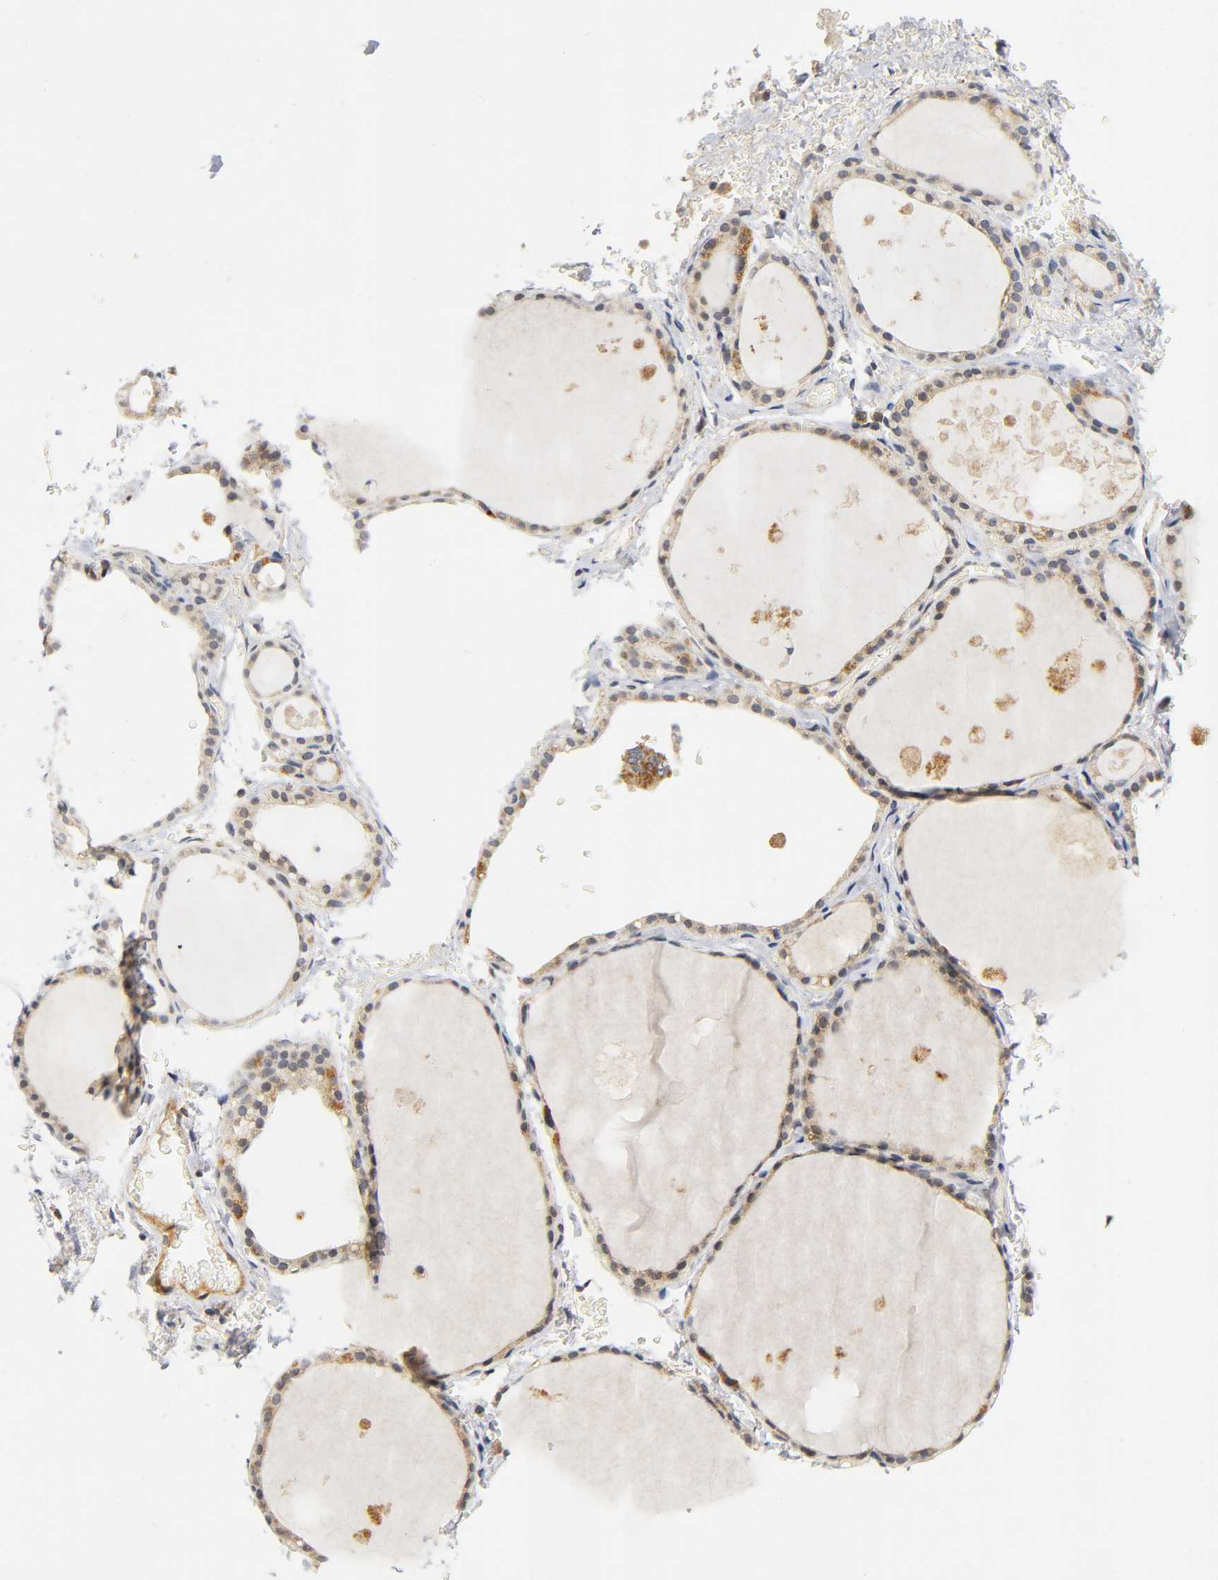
{"staining": {"intensity": "weak", "quantity": ">75%", "location": "cytoplasmic/membranous"}, "tissue": "thyroid gland", "cell_type": "Glandular cells", "image_type": "normal", "snomed": [{"axis": "morphology", "description": "Normal tissue, NOS"}, {"axis": "topography", "description": "Thyroid gland"}], "caption": "Weak cytoplasmic/membranous positivity for a protein is seen in approximately >75% of glandular cells of normal thyroid gland using immunohistochemistry (IHC).", "gene": "NRP1", "patient": {"sex": "male", "age": 61}}